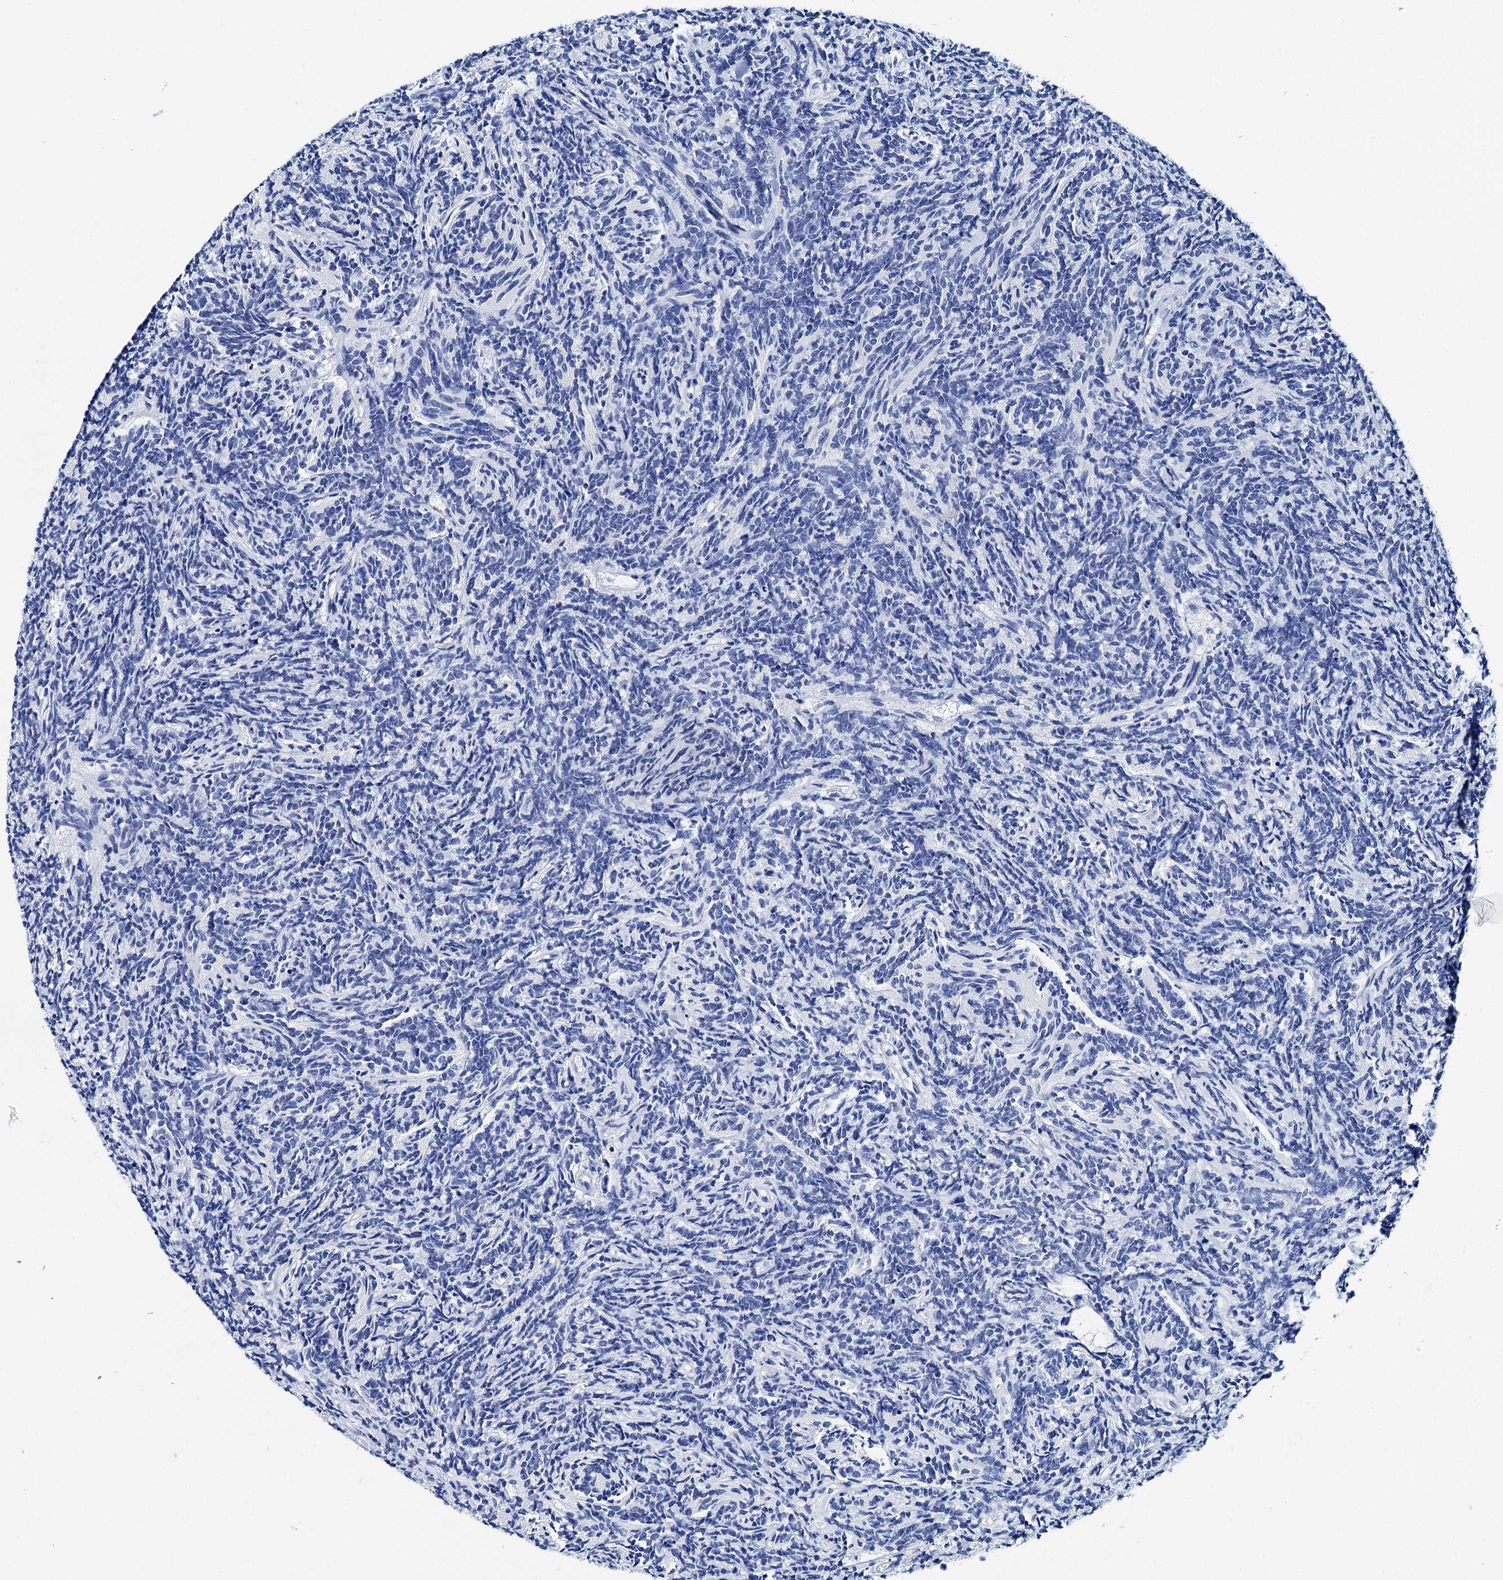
{"staining": {"intensity": "negative", "quantity": "none", "location": "none"}, "tissue": "glioma", "cell_type": "Tumor cells", "image_type": "cancer", "snomed": [{"axis": "morphology", "description": "Glioma, malignant, Low grade"}, {"axis": "topography", "description": "Brain"}], "caption": "Glioma was stained to show a protein in brown. There is no significant positivity in tumor cells.", "gene": "BRINP1", "patient": {"sex": "female", "age": 1}}